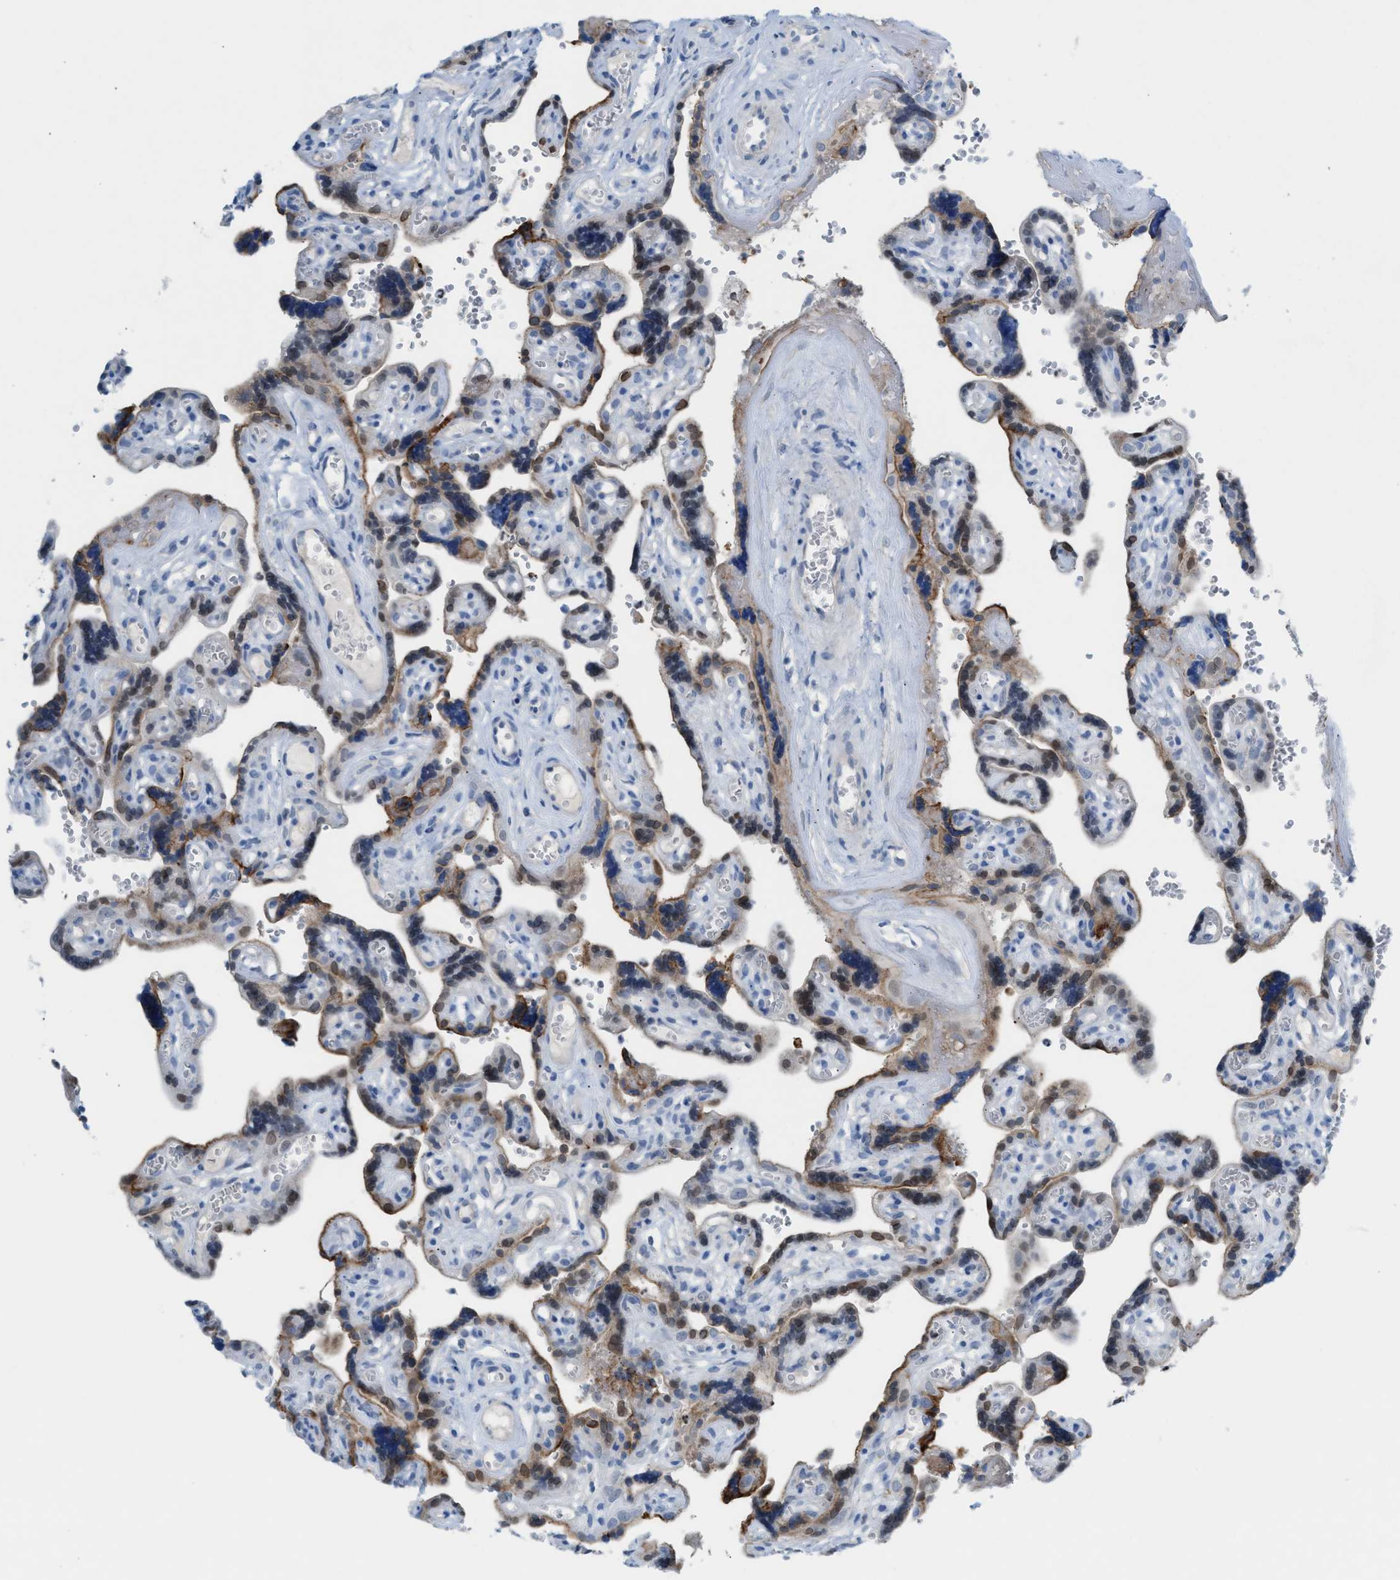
{"staining": {"intensity": "weak", "quantity": "25%-75%", "location": "cytoplasmic/membranous"}, "tissue": "placenta", "cell_type": "Decidual cells", "image_type": "normal", "snomed": [{"axis": "morphology", "description": "Normal tissue, NOS"}, {"axis": "topography", "description": "Placenta"}], "caption": "Normal placenta shows weak cytoplasmic/membranous positivity in about 25%-75% of decidual cells, visualized by immunohistochemistry.", "gene": "PPM1D", "patient": {"sex": "female", "age": 30}}